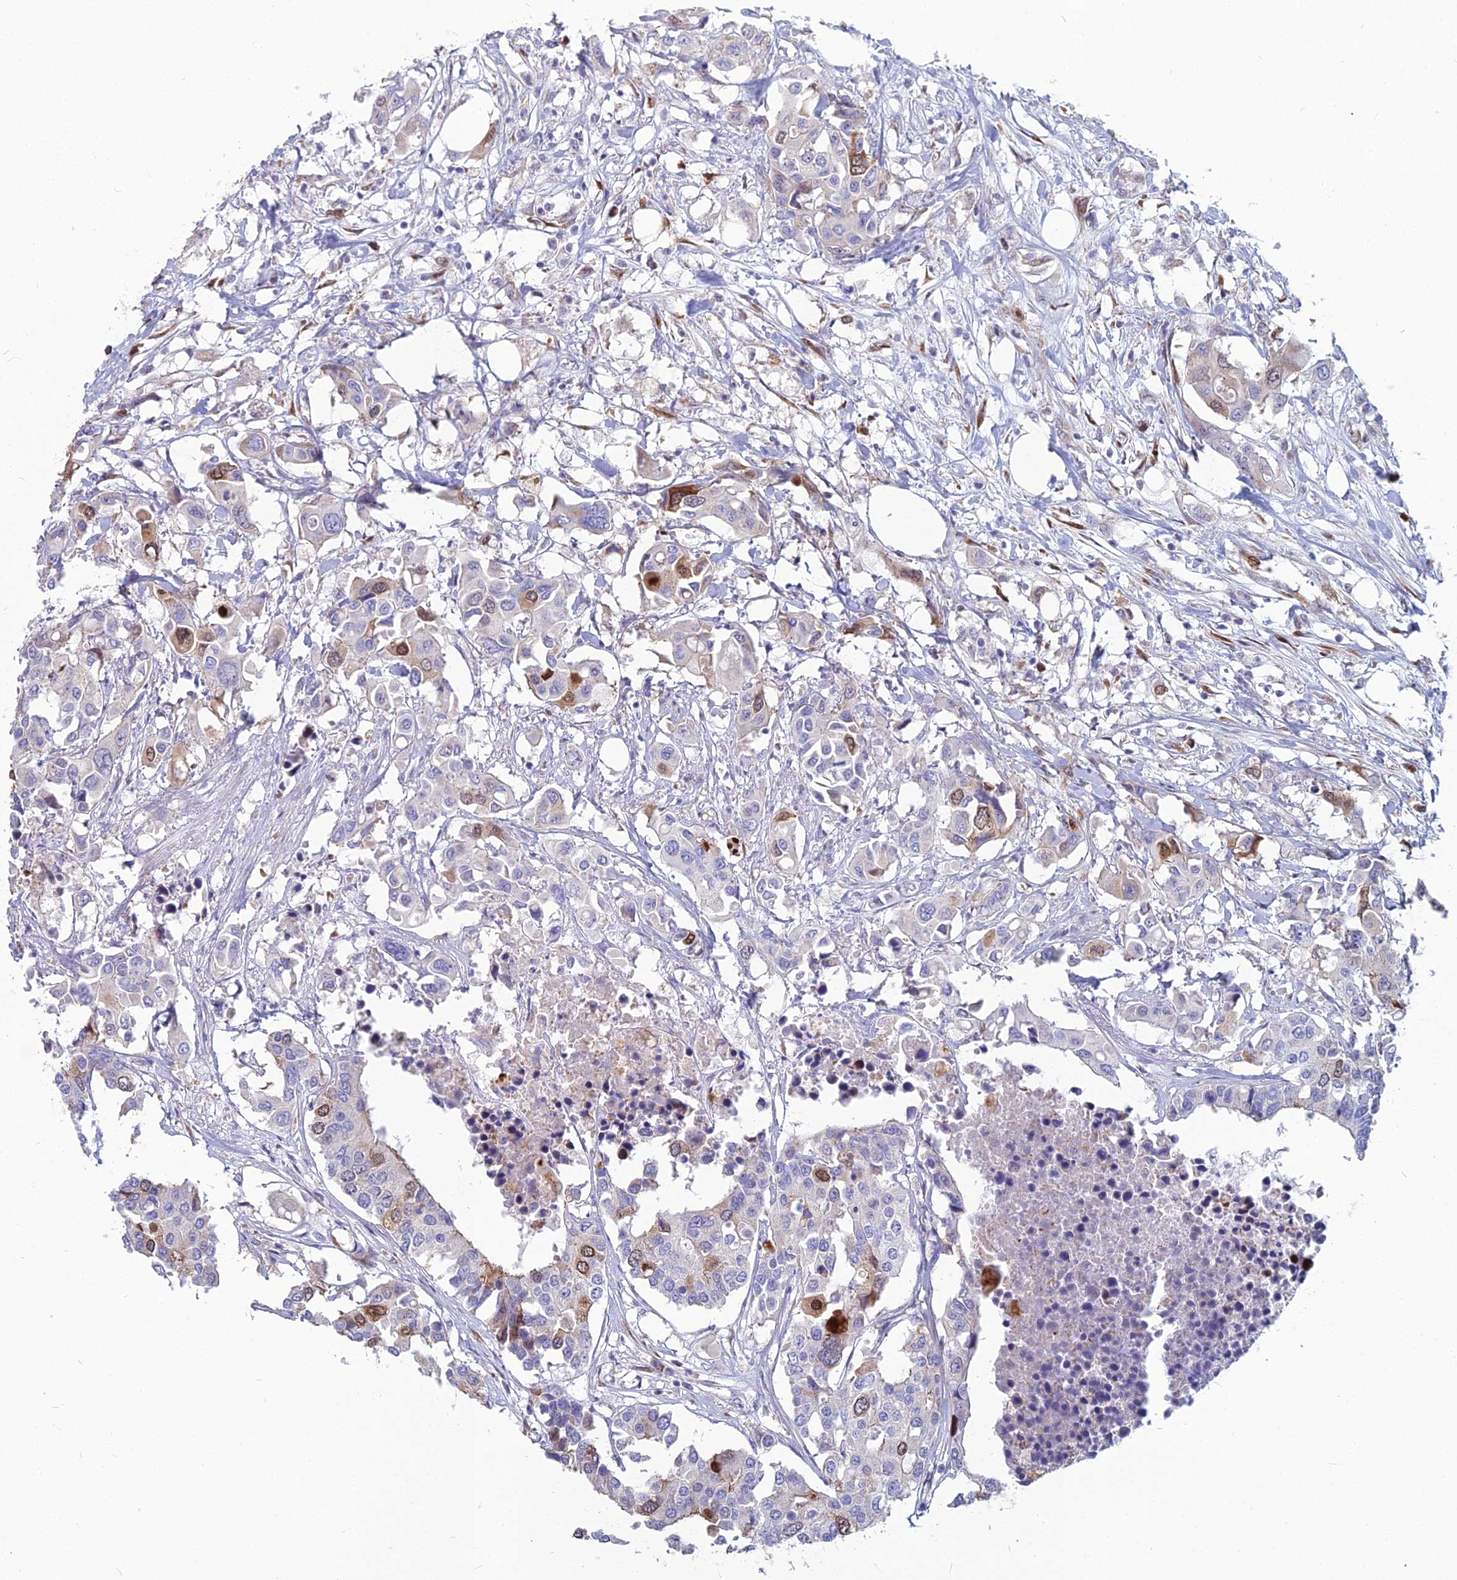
{"staining": {"intensity": "moderate", "quantity": "<25%", "location": "cytoplasmic/membranous,nuclear"}, "tissue": "colorectal cancer", "cell_type": "Tumor cells", "image_type": "cancer", "snomed": [{"axis": "morphology", "description": "Adenocarcinoma, NOS"}, {"axis": "topography", "description": "Colon"}], "caption": "The histopathology image reveals staining of colorectal adenocarcinoma, revealing moderate cytoplasmic/membranous and nuclear protein expression (brown color) within tumor cells. (brown staining indicates protein expression, while blue staining denotes nuclei).", "gene": "NUSAP1", "patient": {"sex": "male", "age": 77}}